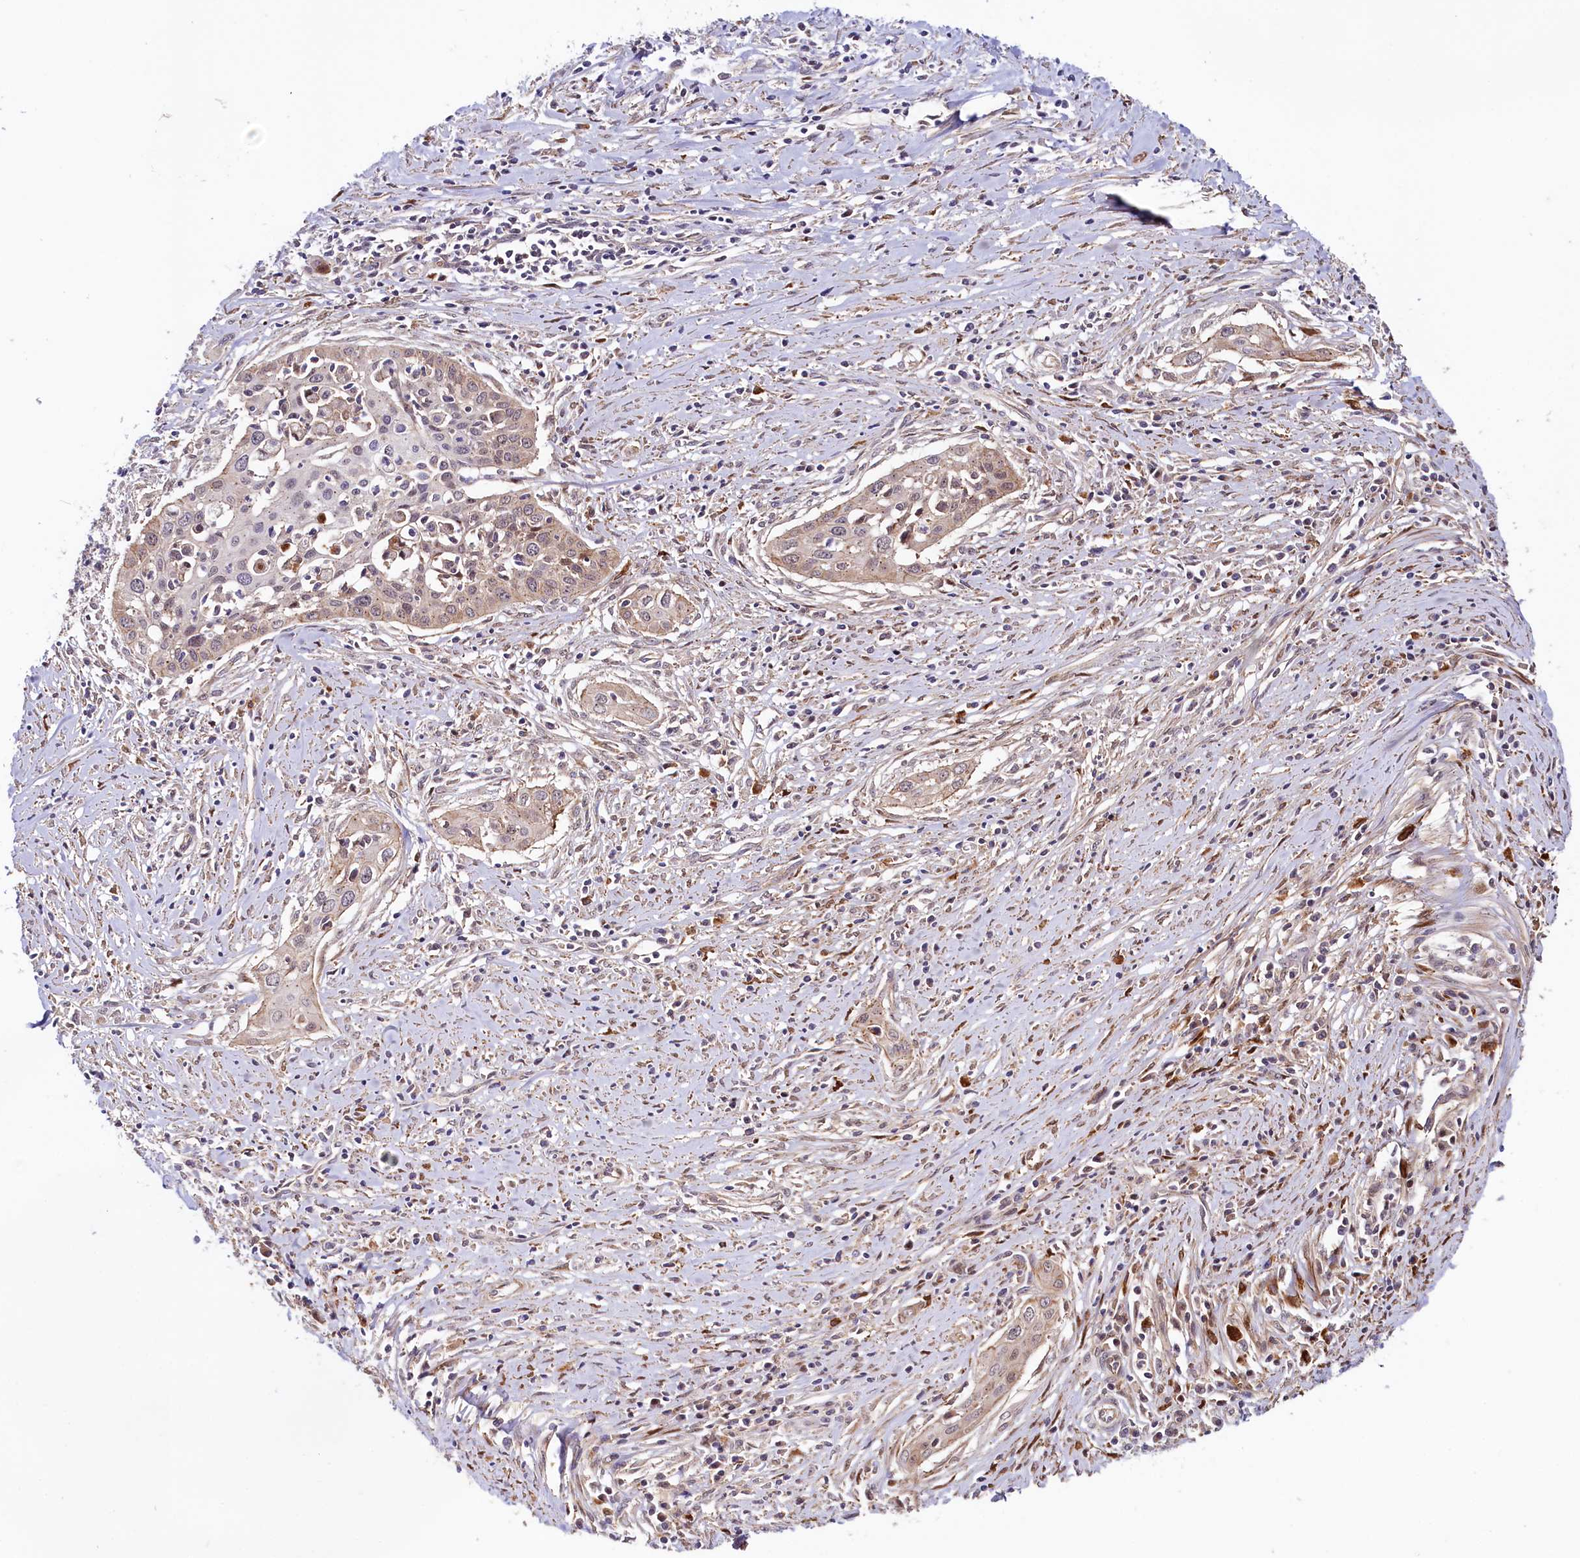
{"staining": {"intensity": "weak", "quantity": "<25%", "location": "cytoplasmic/membranous"}, "tissue": "cervical cancer", "cell_type": "Tumor cells", "image_type": "cancer", "snomed": [{"axis": "morphology", "description": "Squamous cell carcinoma, NOS"}, {"axis": "topography", "description": "Cervix"}], "caption": "The immunohistochemistry (IHC) photomicrograph has no significant positivity in tumor cells of cervical cancer (squamous cell carcinoma) tissue. (DAB (3,3'-diaminobenzidine) immunohistochemistry, high magnification).", "gene": "NEDD1", "patient": {"sex": "female", "age": 34}}